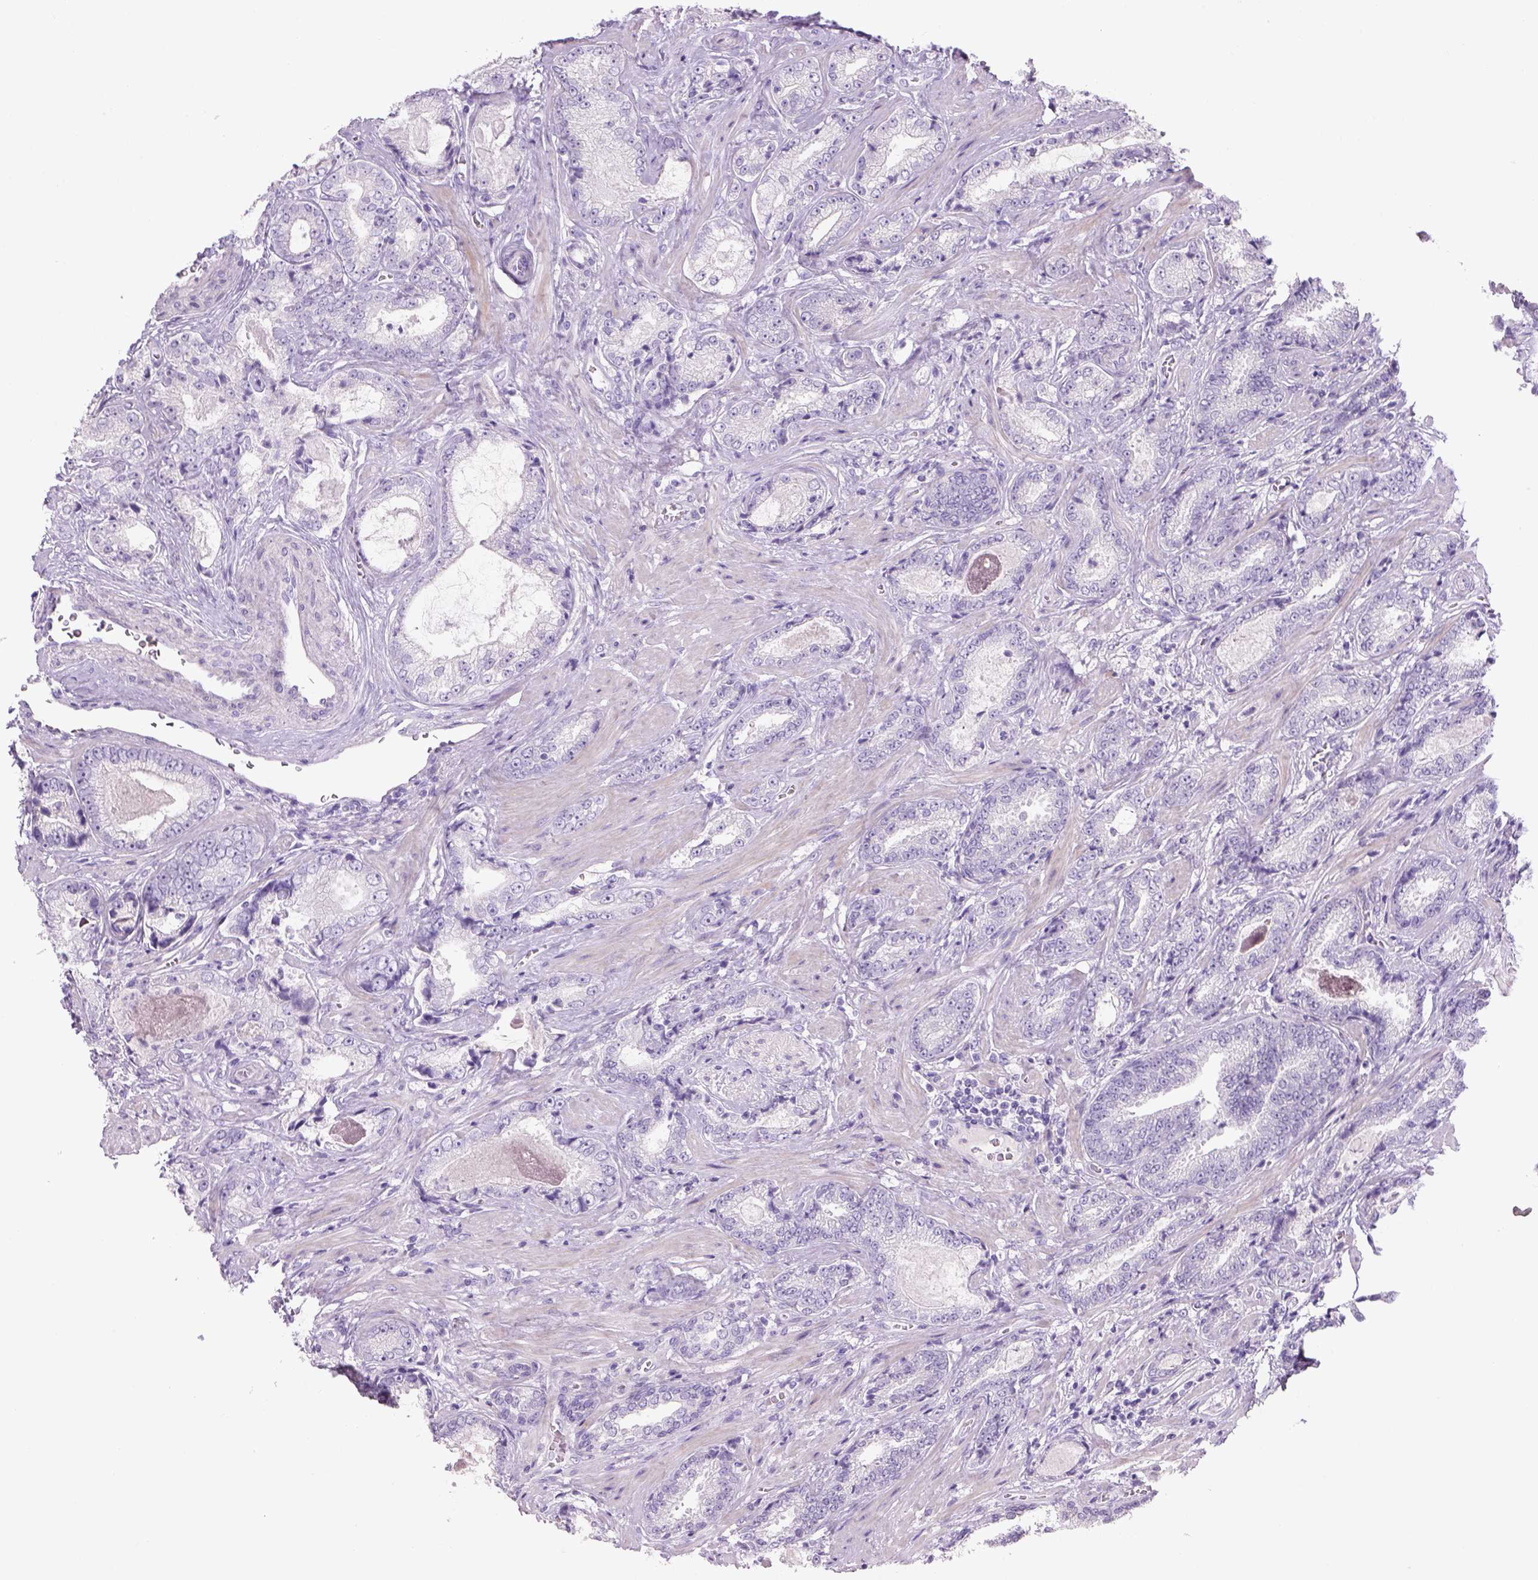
{"staining": {"intensity": "negative", "quantity": "none", "location": "none"}, "tissue": "prostate cancer", "cell_type": "Tumor cells", "image_type": "cancer", "snomed": [{"axis": "morphology", "description": "Adenocarcinoma, Low grade"}, {"axis": "topography", "description": "Prostate"}], "caption": "An image of prostate cancer (low-grade adenocarcinoma) stained for a protein demonstrates no brown staining in tumor cells. (Immunohistochemistry, brightfield microscopy, high magnification).", "gene": "TENM4", "patient": {"sex": "male", "age": 61}}